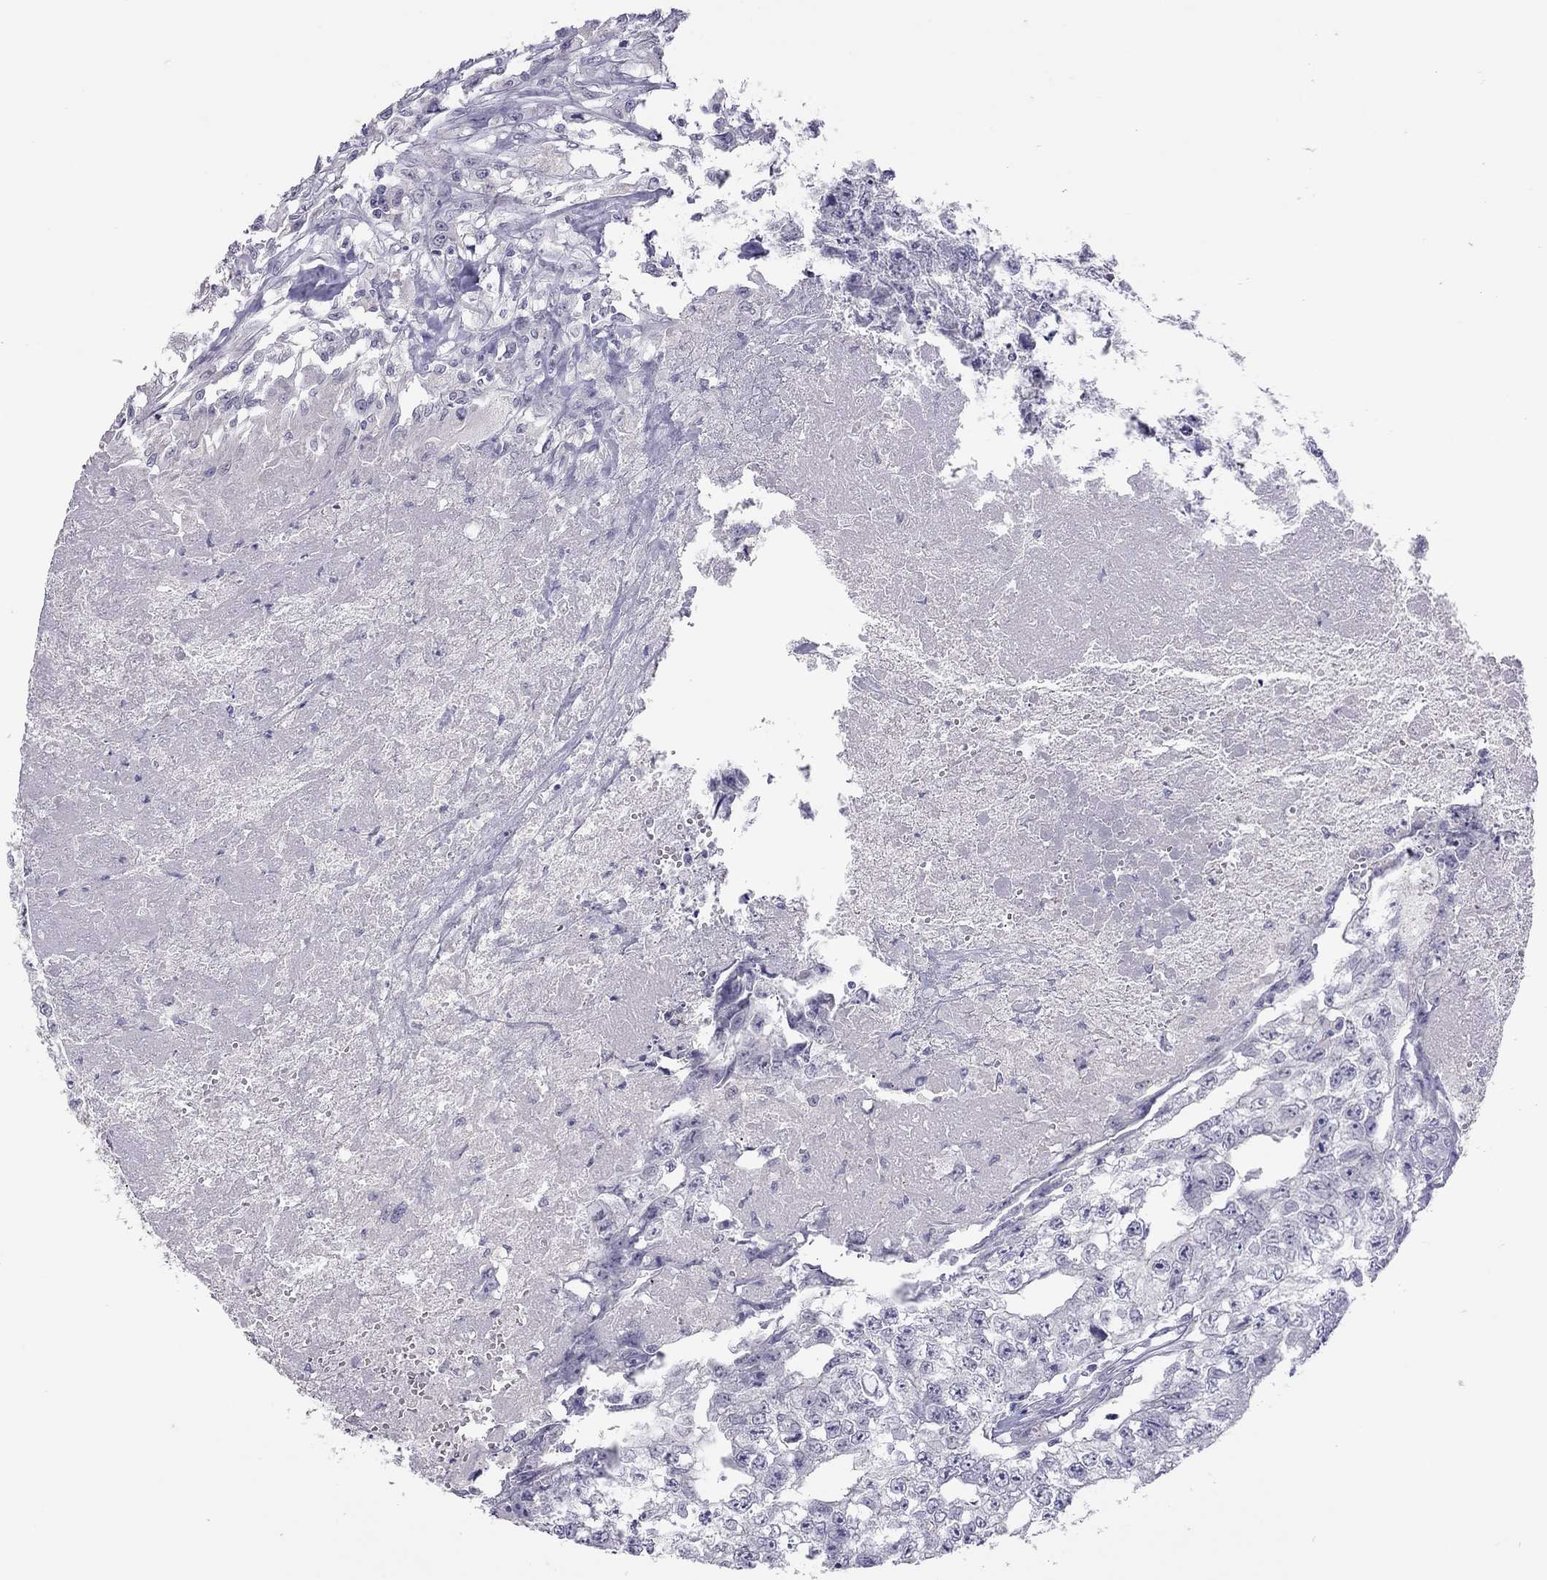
{"staining": {"intensity": "negative", "quantity": "none", "location": "none"}, "tissue": "testis cancer", "cell_type": "Tumor cells", "image_type": "cancer", "snomed": [{"axis": "morphology", "description": "Carcinoma, Embryonal, NOS"}, {"axis": "morphology", "description": "Teratoma, malignant, NOS"}, {"axis": "topography", "description": "Testis"}], "caption": "A micrograph of testis cancer (teratoma (malignant)) stained for a protein displays no brown staining in tumor cells.", "gene": "SLAMF1", "patient": {"sex": "male", "age": 24}}